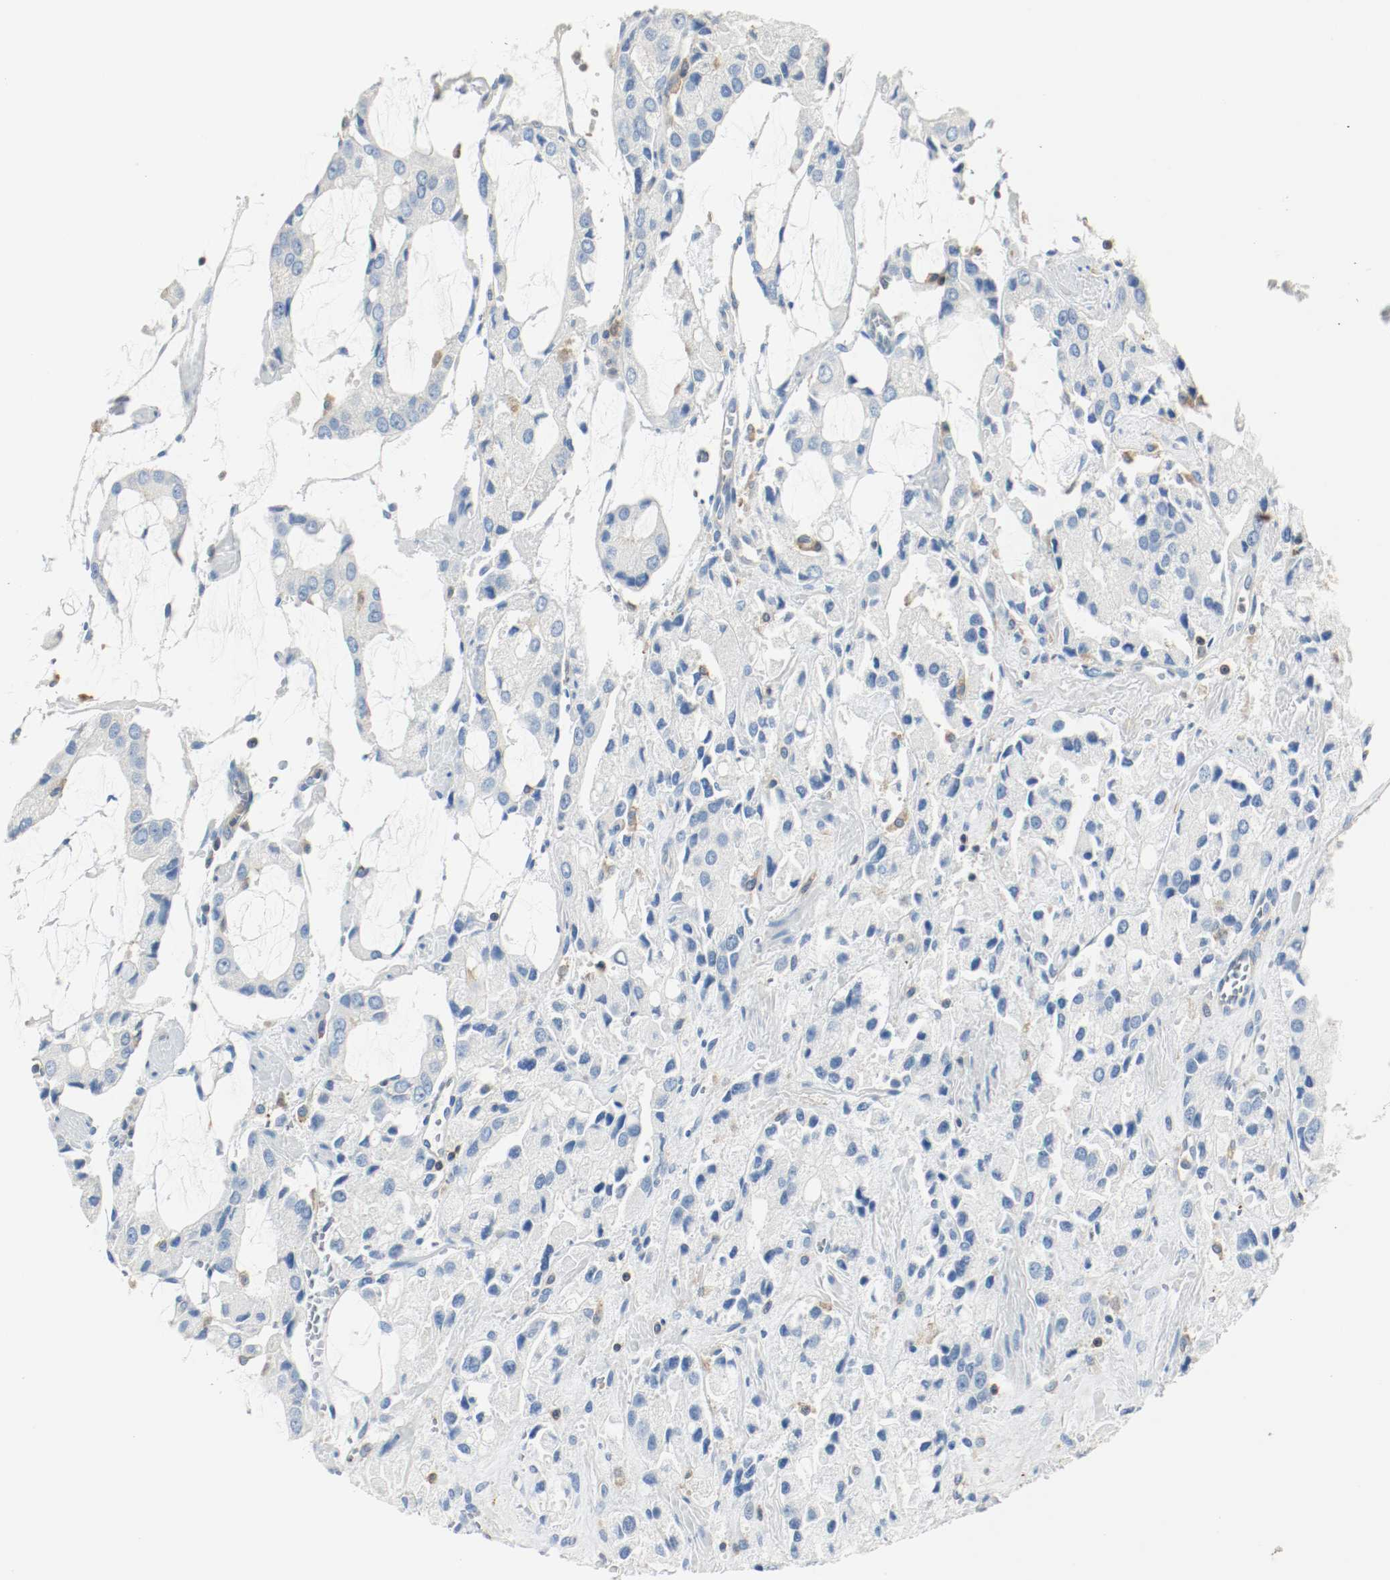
{"staining": {"intensity": "negative", "quantity": "none", "location": "none"}, "tissue": "prostate cancer", "cell_type": "Tumor cells", "image_type": "cancer", "snomed": [{"axis": "morphology", "description": "Adenocarcinoma, High grade"}, {"axis": "topography", "description": "Prostate"}], "caption": "Tumor cells are negative for protein expression in human prostate cancer.", "gene": "ARPC1B", "patient": {"sex": "male", "age": 67}}